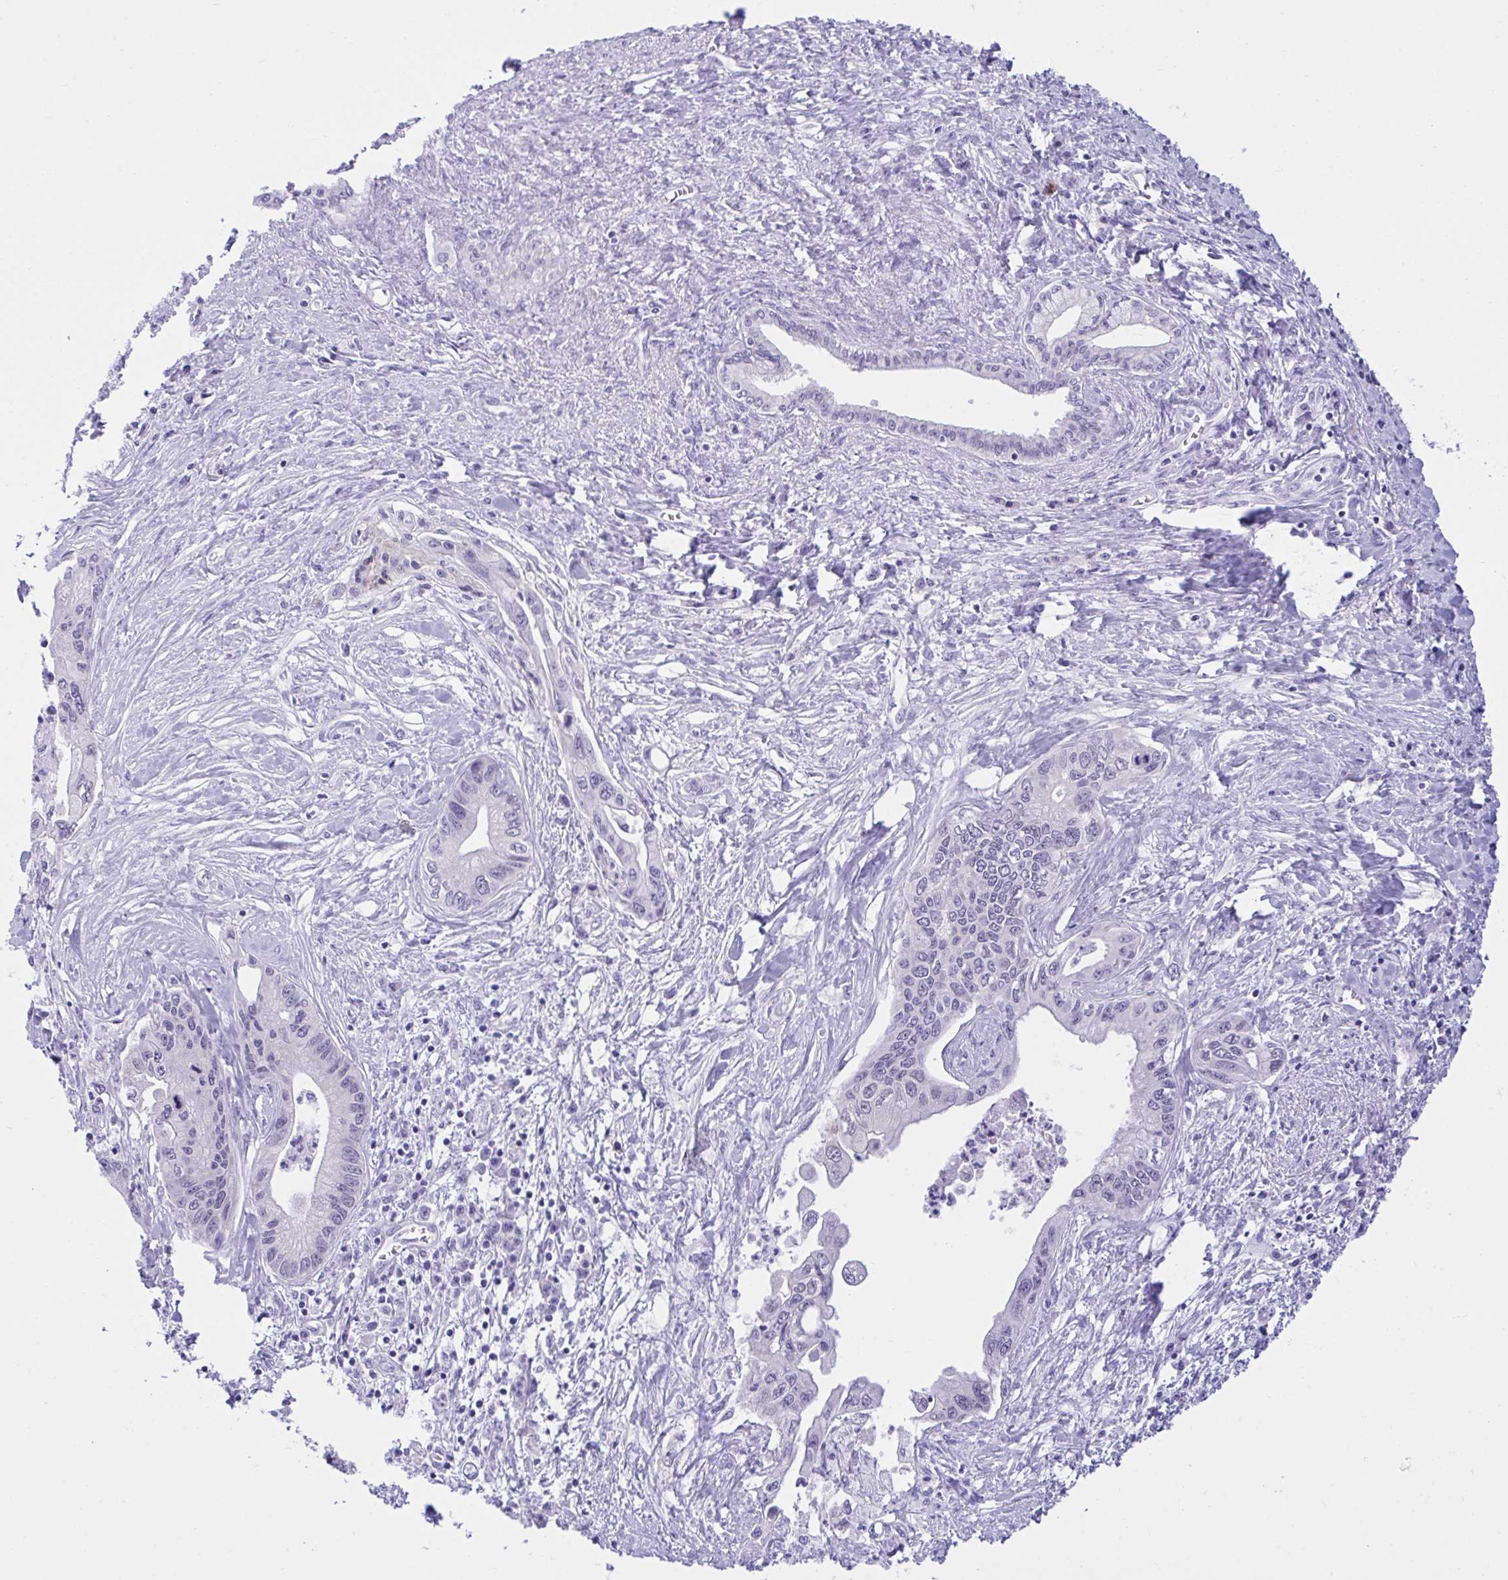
{"staining": {"intensity": "negative", "quantity": "none", "location": "none"}, "tissue": "pancreatic cancer", "cell_type": "Tumor cells", "image_type": "cancer", "snomed": [{"axis": "morphology", "description": "Adenocarcinoma, NOS"}, {"axis": "topography", "description": "Pancreas"}], "caption": "Immunohistochemistry (IHC) micrograph of neoplastic tissue: pancreatic cancer stained with DAB (3,3'-diaminobenzidine) reveals no significant protein positivity in tumor cells.", "gene": "PGM2L1", "patient": {"sex": "male", "age": 61}}